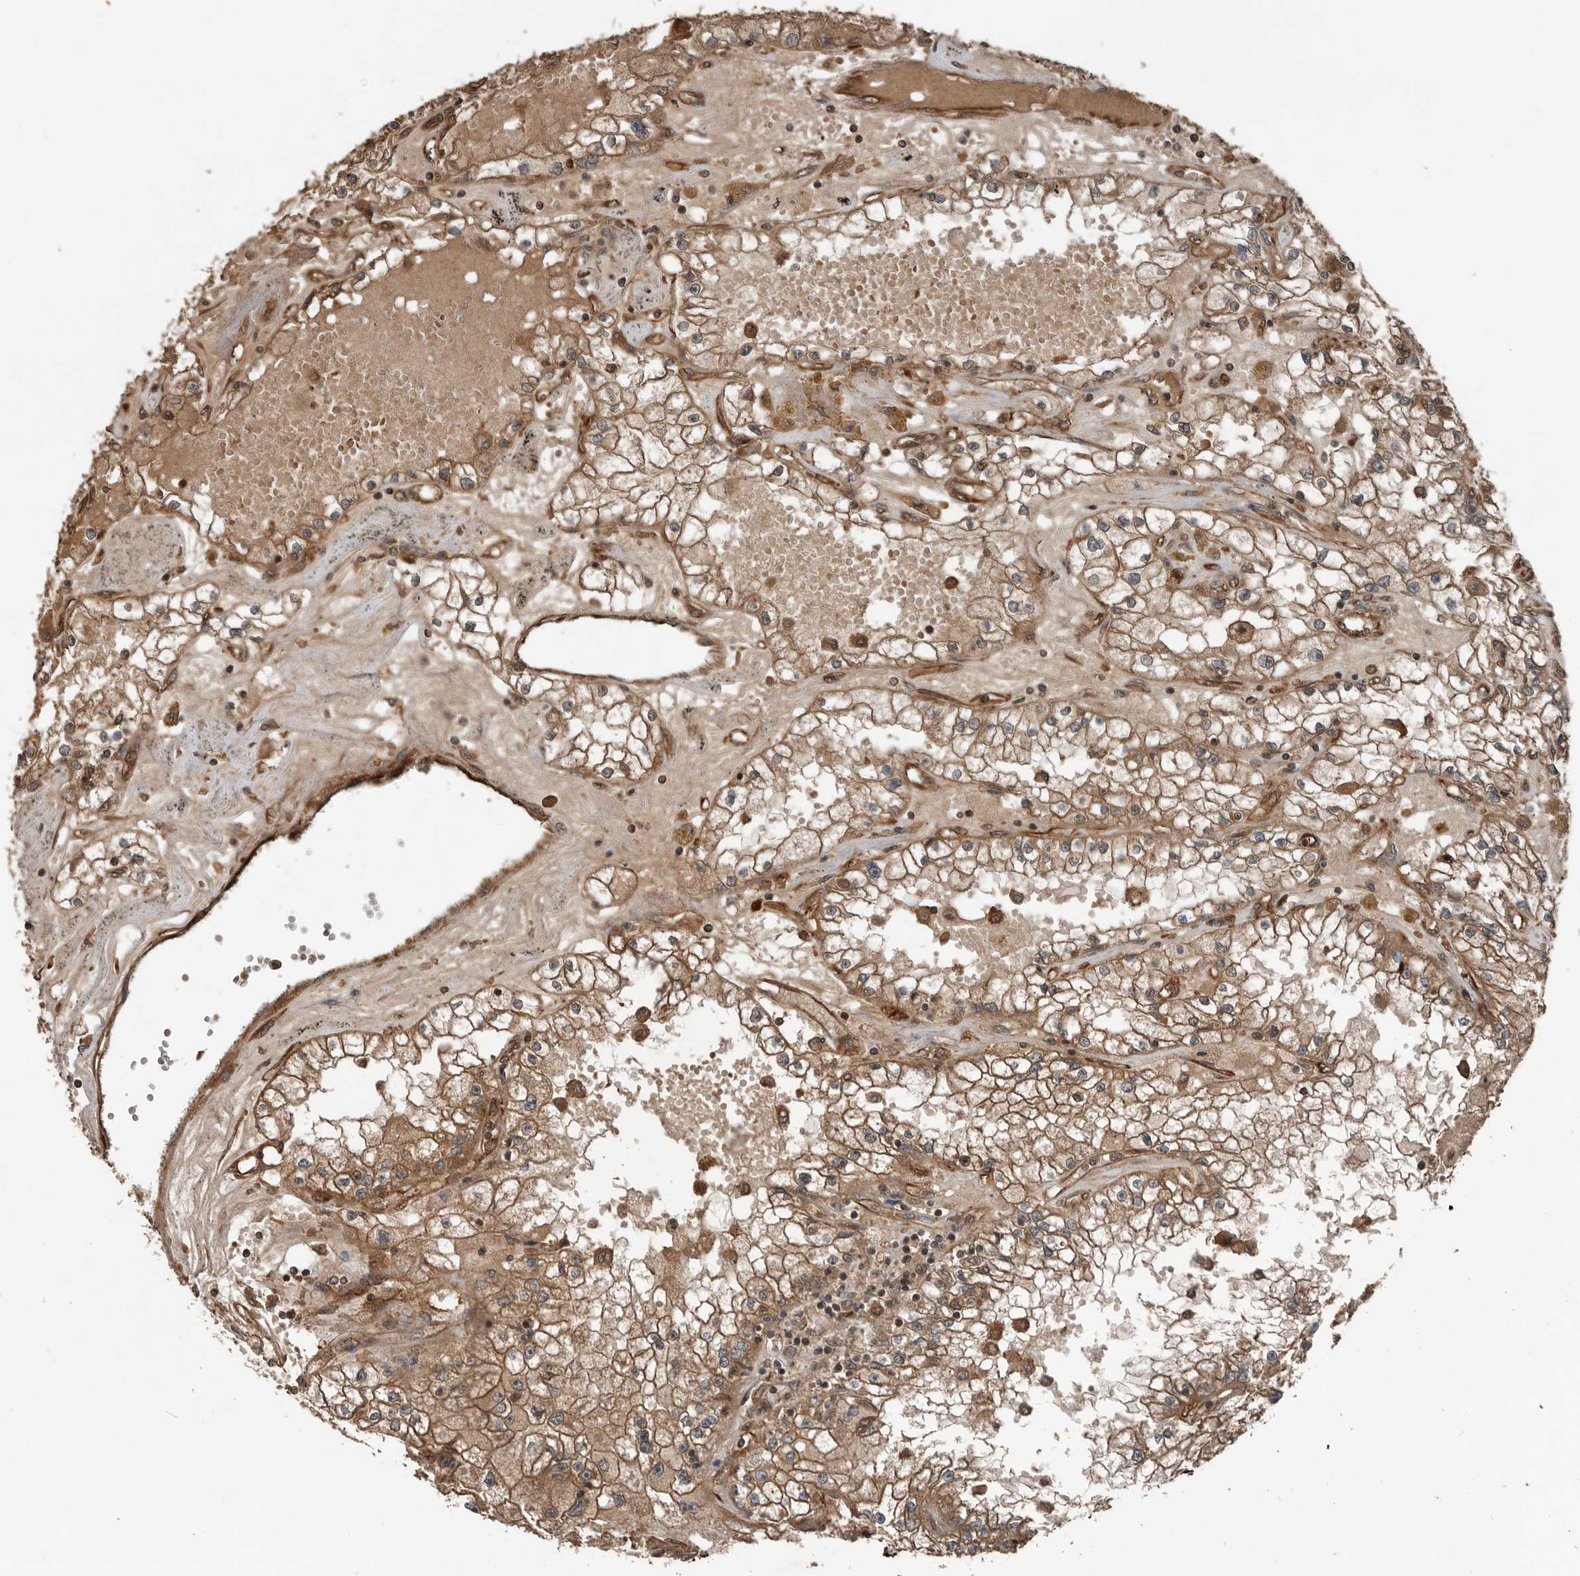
{"staining": {"intensity": "moderate", "quantity": ">75%", "location": "cytoplasmic/membranous"}, "tissue": "renal cancer", "cell_type": "Tumor cells", "image_type": "cancer", "snomed": [{"axis": "morphology", "description": "Adenocarcinoma, NOS"}, {"axis": "topography", "description": "Kidney"}], "caption": "This photomicrograph shows immunohistochemistry (IHC) staining of renal adenocarcinoma, with medium moderate cytoplasmic/membranous expression in about >75% of tumor cells.", "gene": "YOD1", "patient": {"sex": "male", "age": 56}}